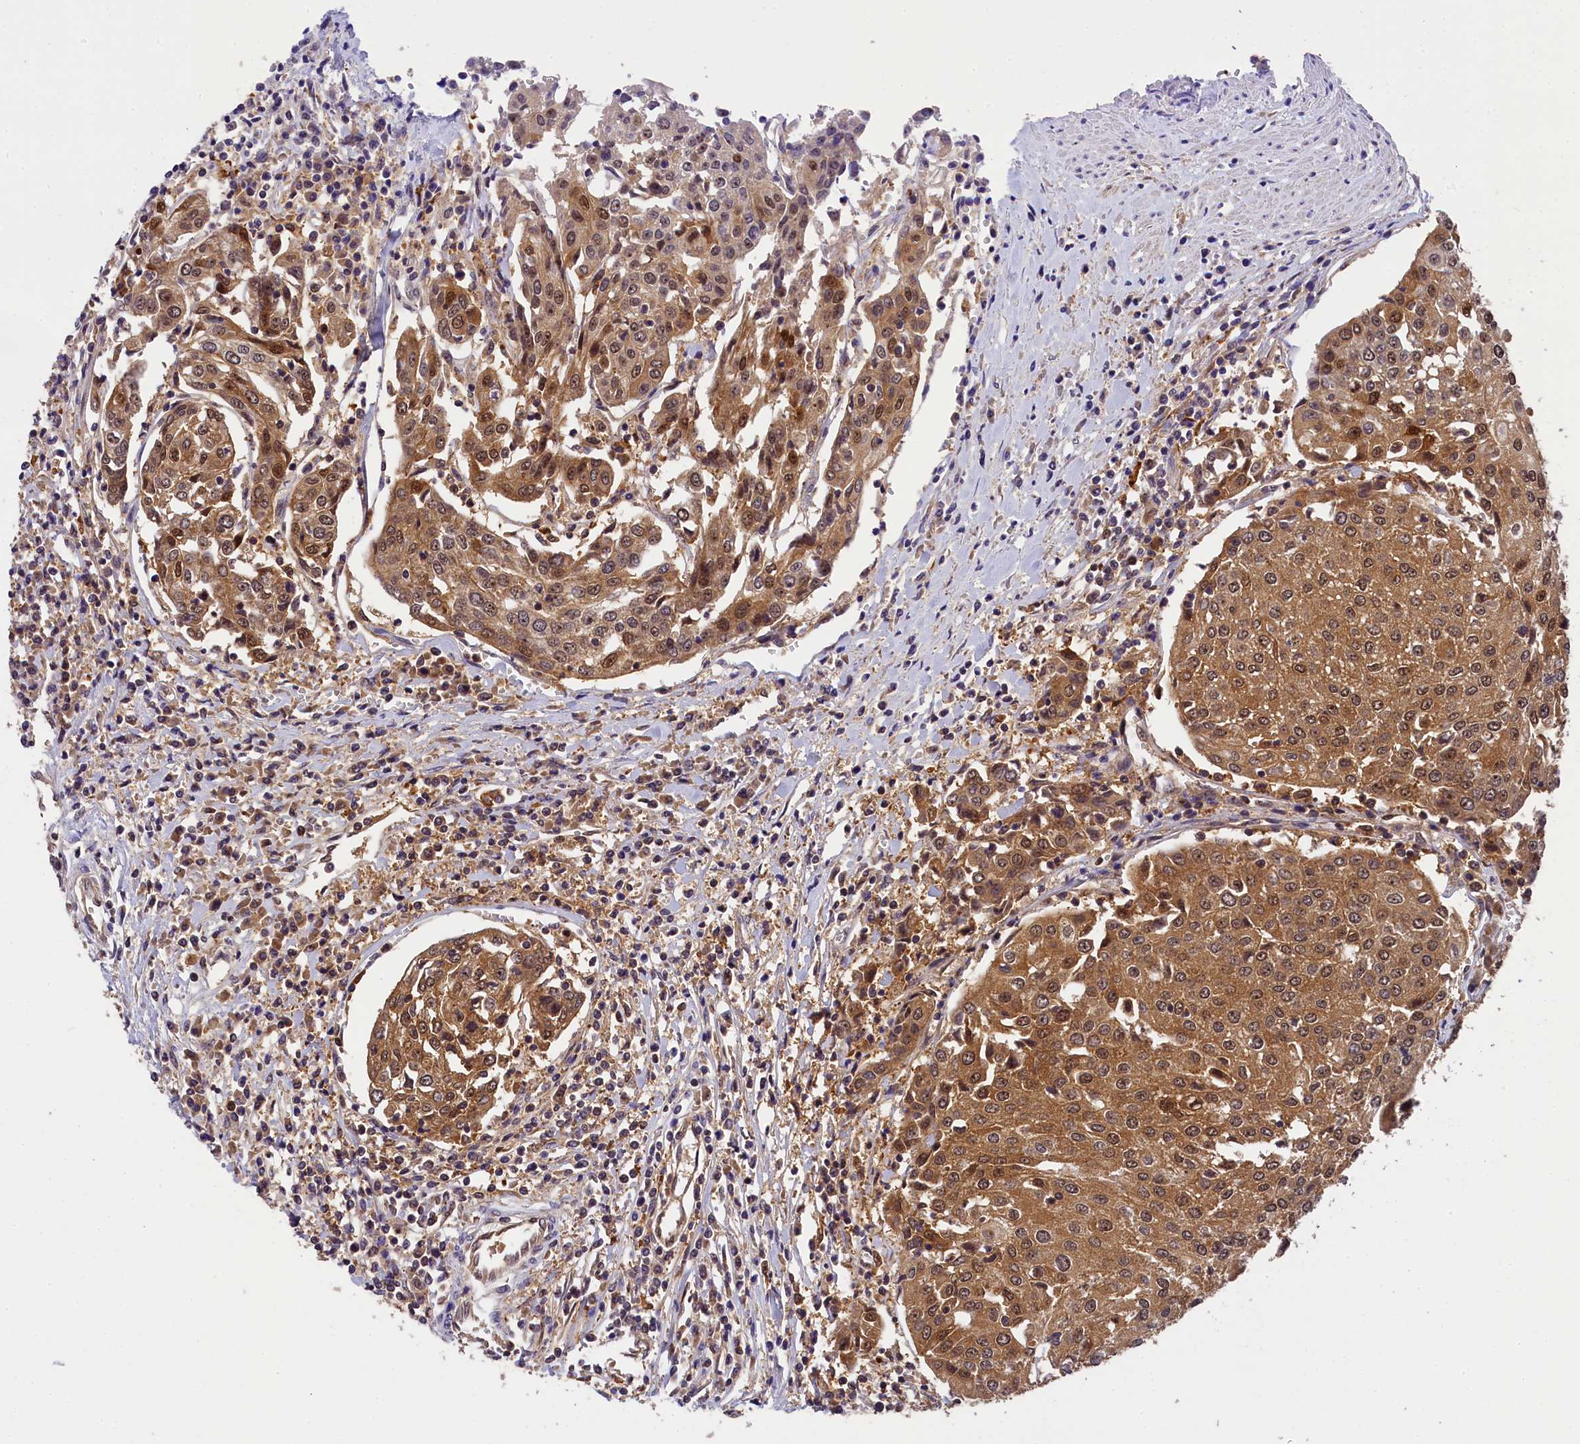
{"staining": {"intensity": "moderate", "quantity": ">75%", "location": "cytoplasmic/membranous,nuclear"}, "tissue": "urothelial cancer", "cell_type": "Tumor cells", "image_type": "cancer", "snomed": [{"axis": "morphology", "description": "Urothelial carcinoma, High grade"}, {"axis": "topography", "description": "Urinary bladder"}], "caption": "This image reveals high-grade urothelial carcinoma stained with immunohistochemistry (IHC) to label a protein in brown. The cytoplasmic/membranous and nuclear of tumor cells show moderate positivity for the protein. Nuclei are counter-stained blue.", "gene": "EIF6", "patient": {"sex": "female", "age": 85}}